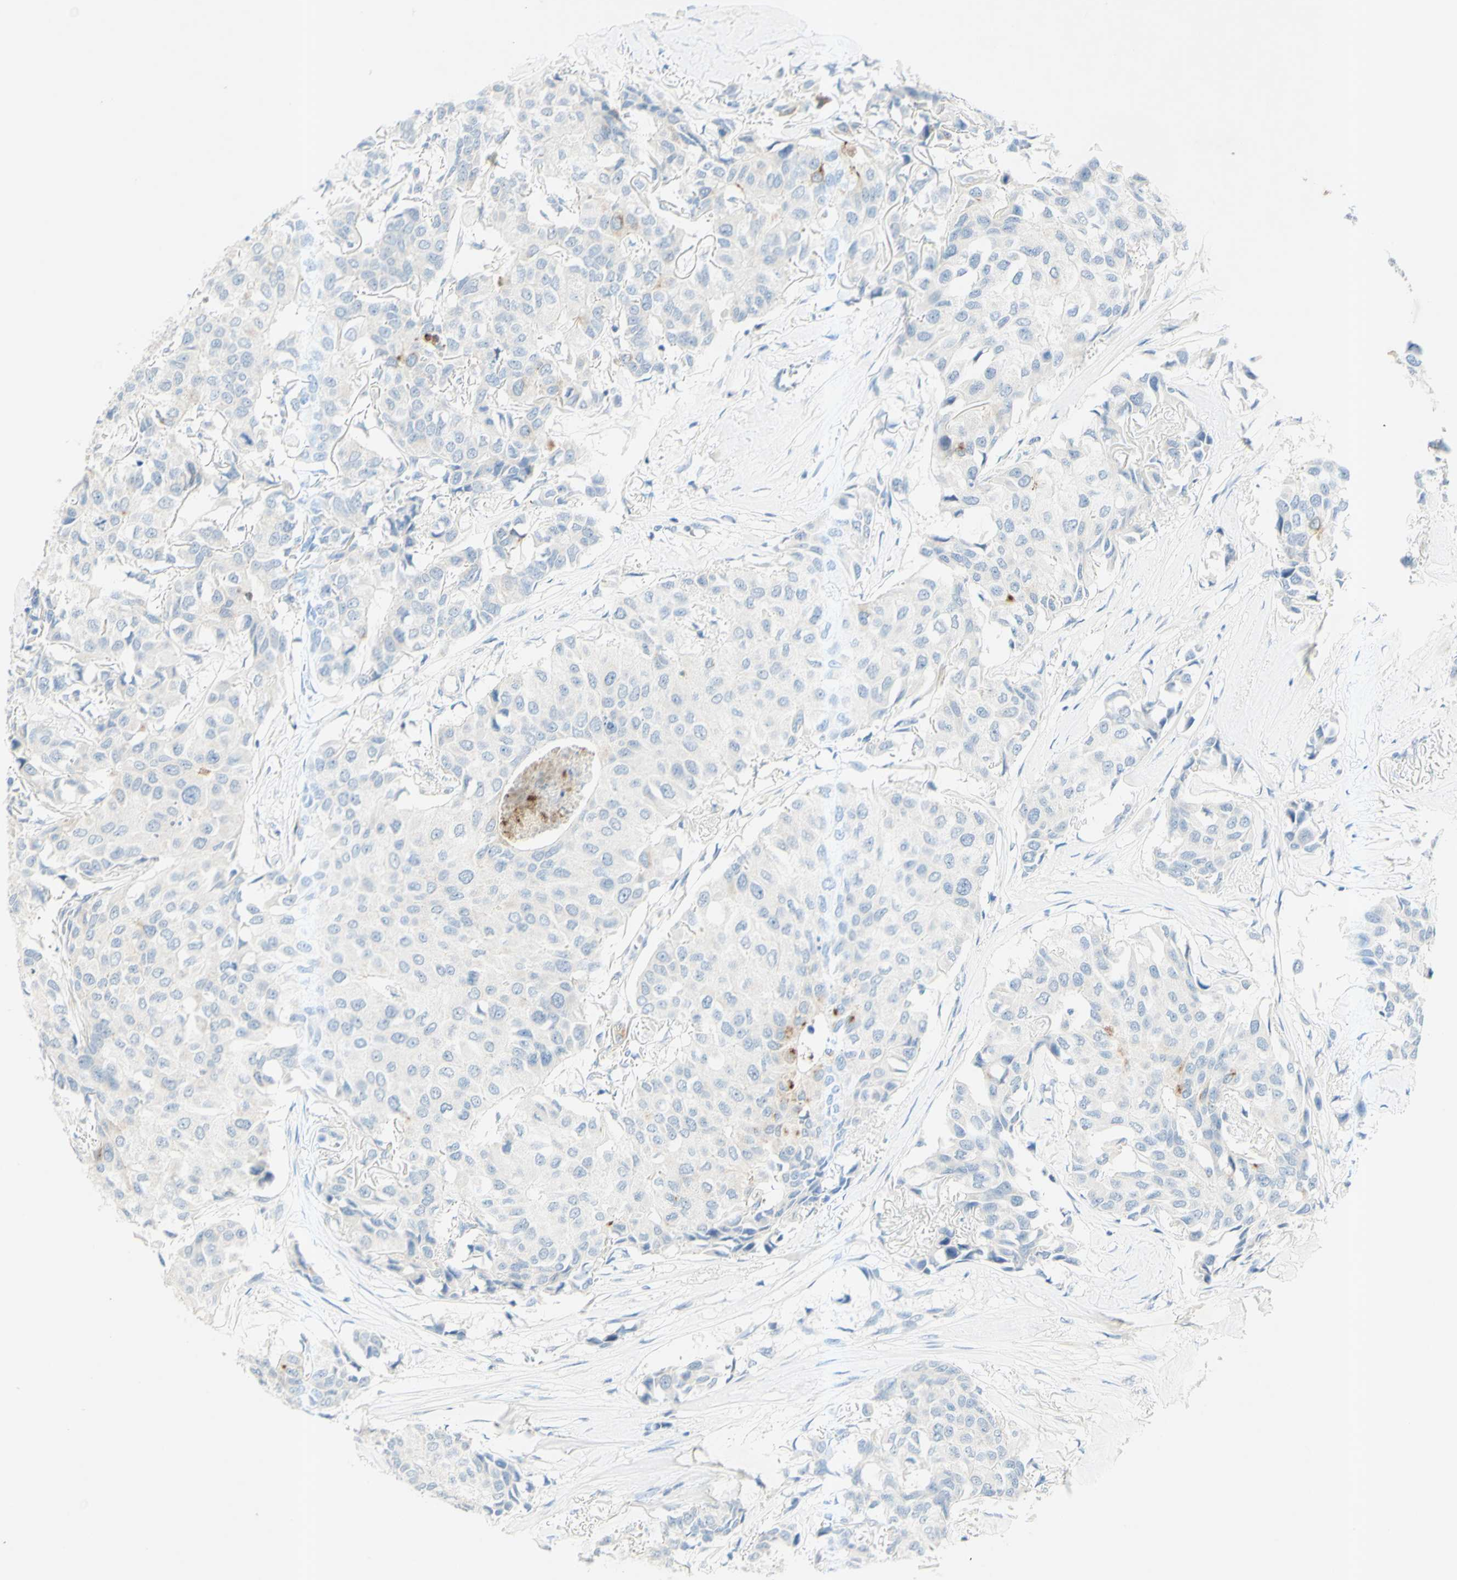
{"staining": {"intensity": "negative", "quantity": "none", "location": "none"}, "tissue": "breast cancer", "cell_type": "Tumor cells", "image_type": "cancer", "snomed": [{"axis": "morphology", "description": "Duct carcinoma"}, {"axis": "topography", "description": "Breast"}], "caption": "This is an immunohistochemistry image of breast intraductal carcinoma. There is no expression in tumor cells.", "gene": "GDF15", "patient": {"sex": "female", "age": 80}}